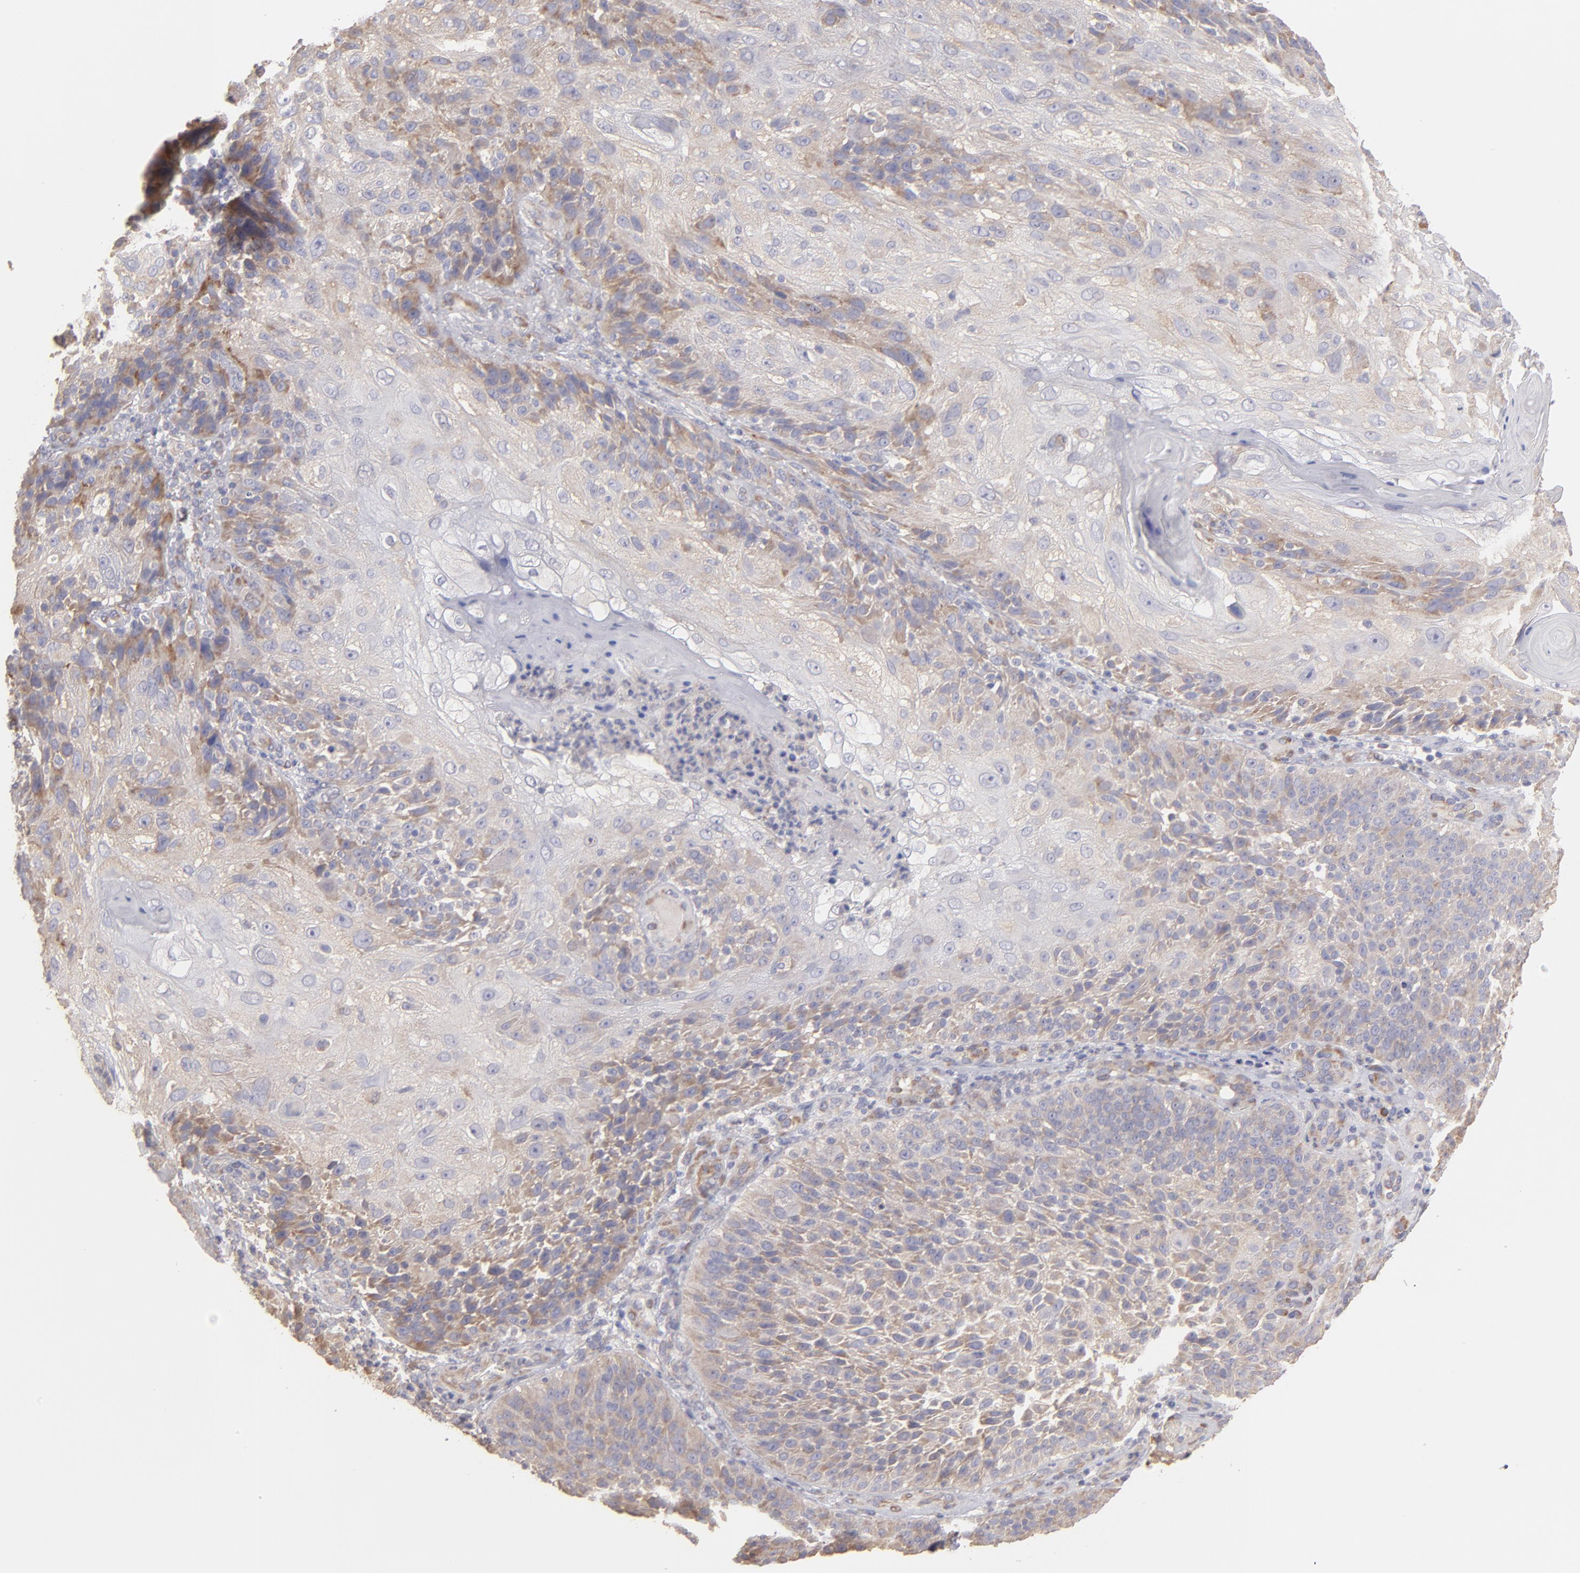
{"staining": {"intensity": "moderate", "quantity": "25%-75%", "location": "cytoplasmic/membranous"}, "tissue": "skin cancer", "cell_type": "Tumor cells", "image_type": "cancer", "snomed": [{"axis": "morphology", "description": "Normal tissue, NOS"}, {"axis": "morphology", "description": "Squamous cell carcinoma, NOS"}, {"axis": "topography", "description": "Skin"}], "caption": "Tumor cells reveal medium levels of moderate cytoplasmic/membranous staining in about 25%-75% of cells in human skin cancer.", "gene": "ENTPD5", "patient": {"sex": "female", "age": 83}}